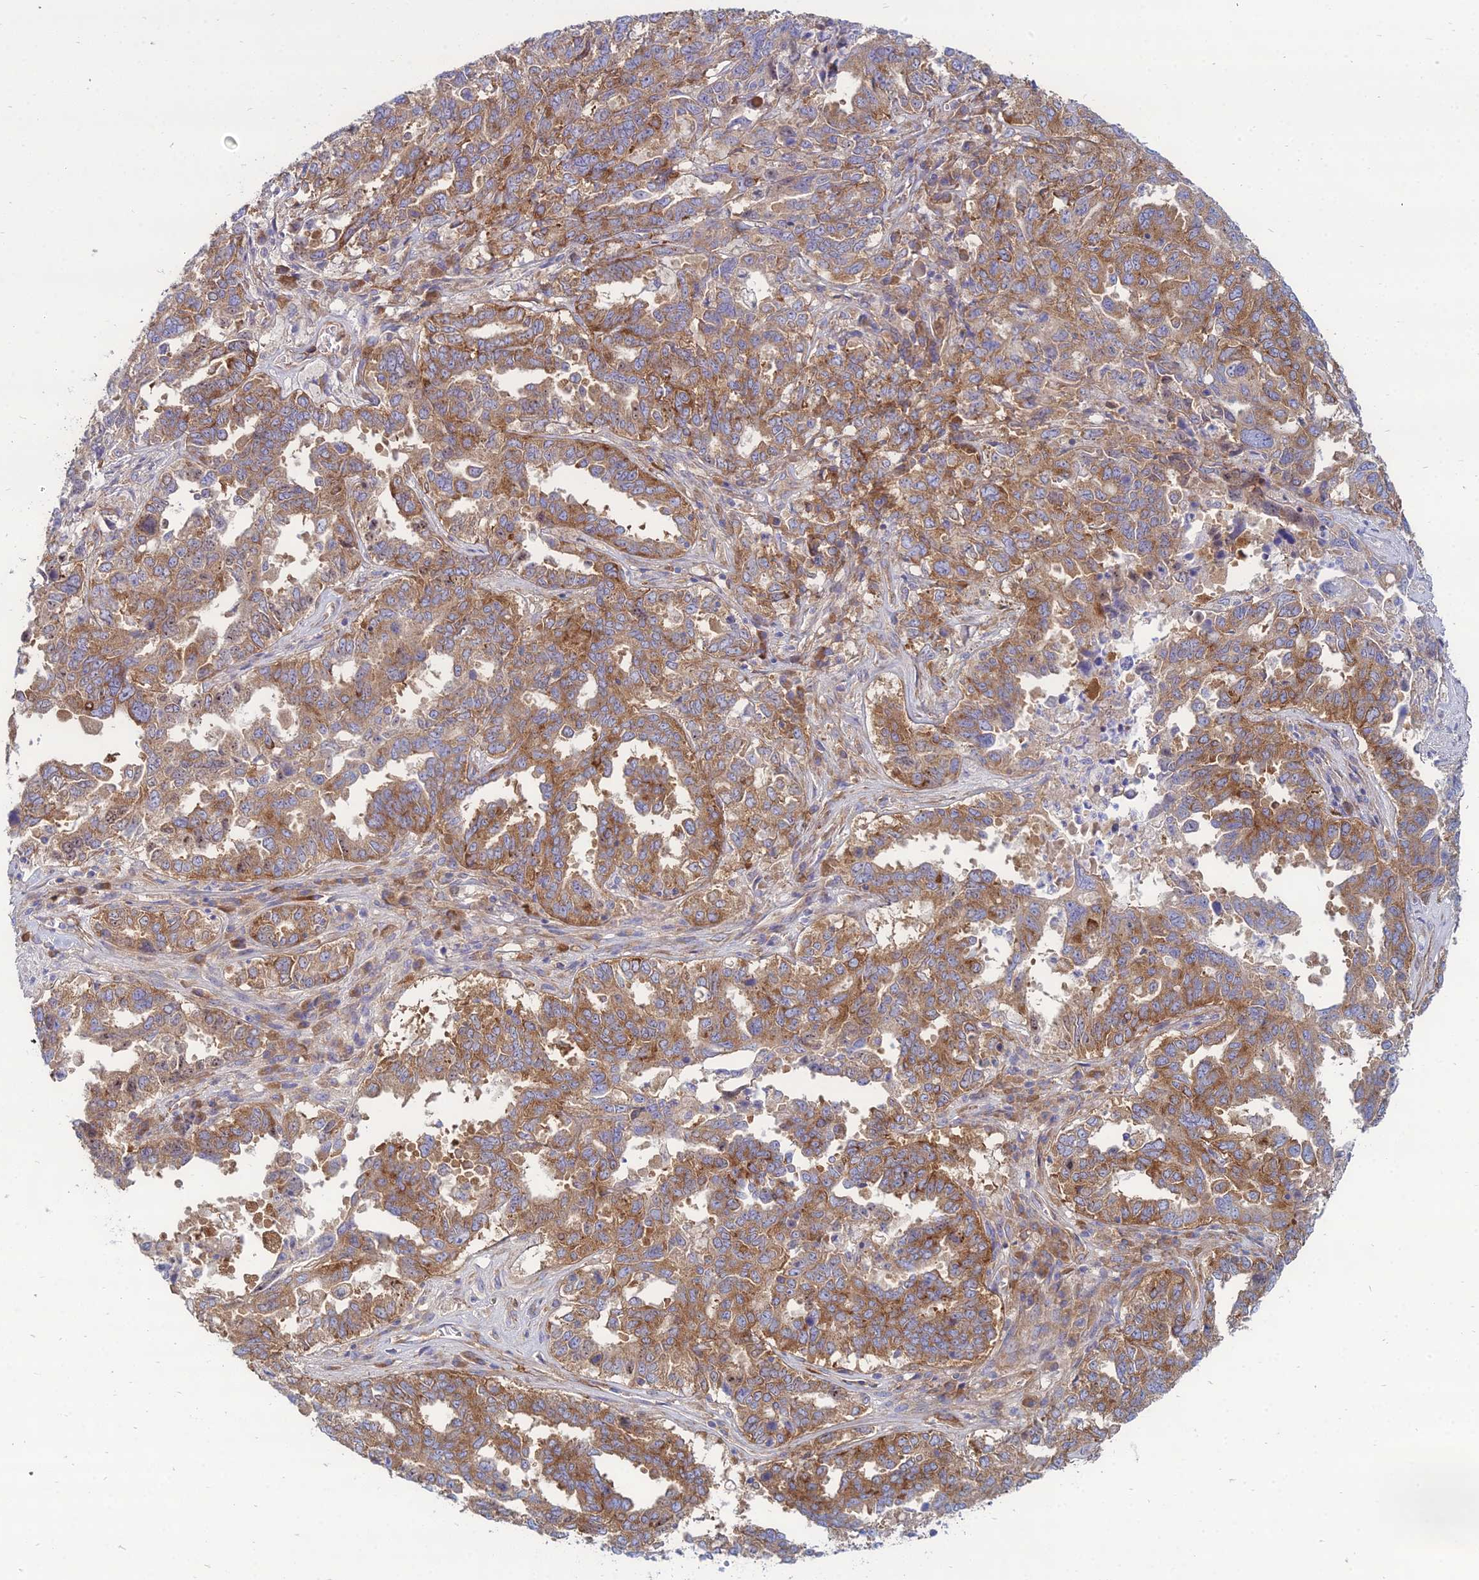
{"staining": {"intensity": "moderate", "quantity": ">75%", "location": "cytoplasmic/membranous"}, "tissue": "ovarian cancer", "cell_type": "Tumor cells", "image_type": "cancer", "snomed": [{"axis": "morphology", "description": "Carcinoma, endometroid"}, {"axis": "topography", "description": "Ovary"}], "caption": "Approximately >75% of tumor cells in ovarian cancer (endometroid carcinoma) reveal moderate cytoplasmic/membranous protein expression as visualized by brown immunohistochemical staining.", "gene": "TXLNA", "patient": {"sex": "female", "age": 62}}